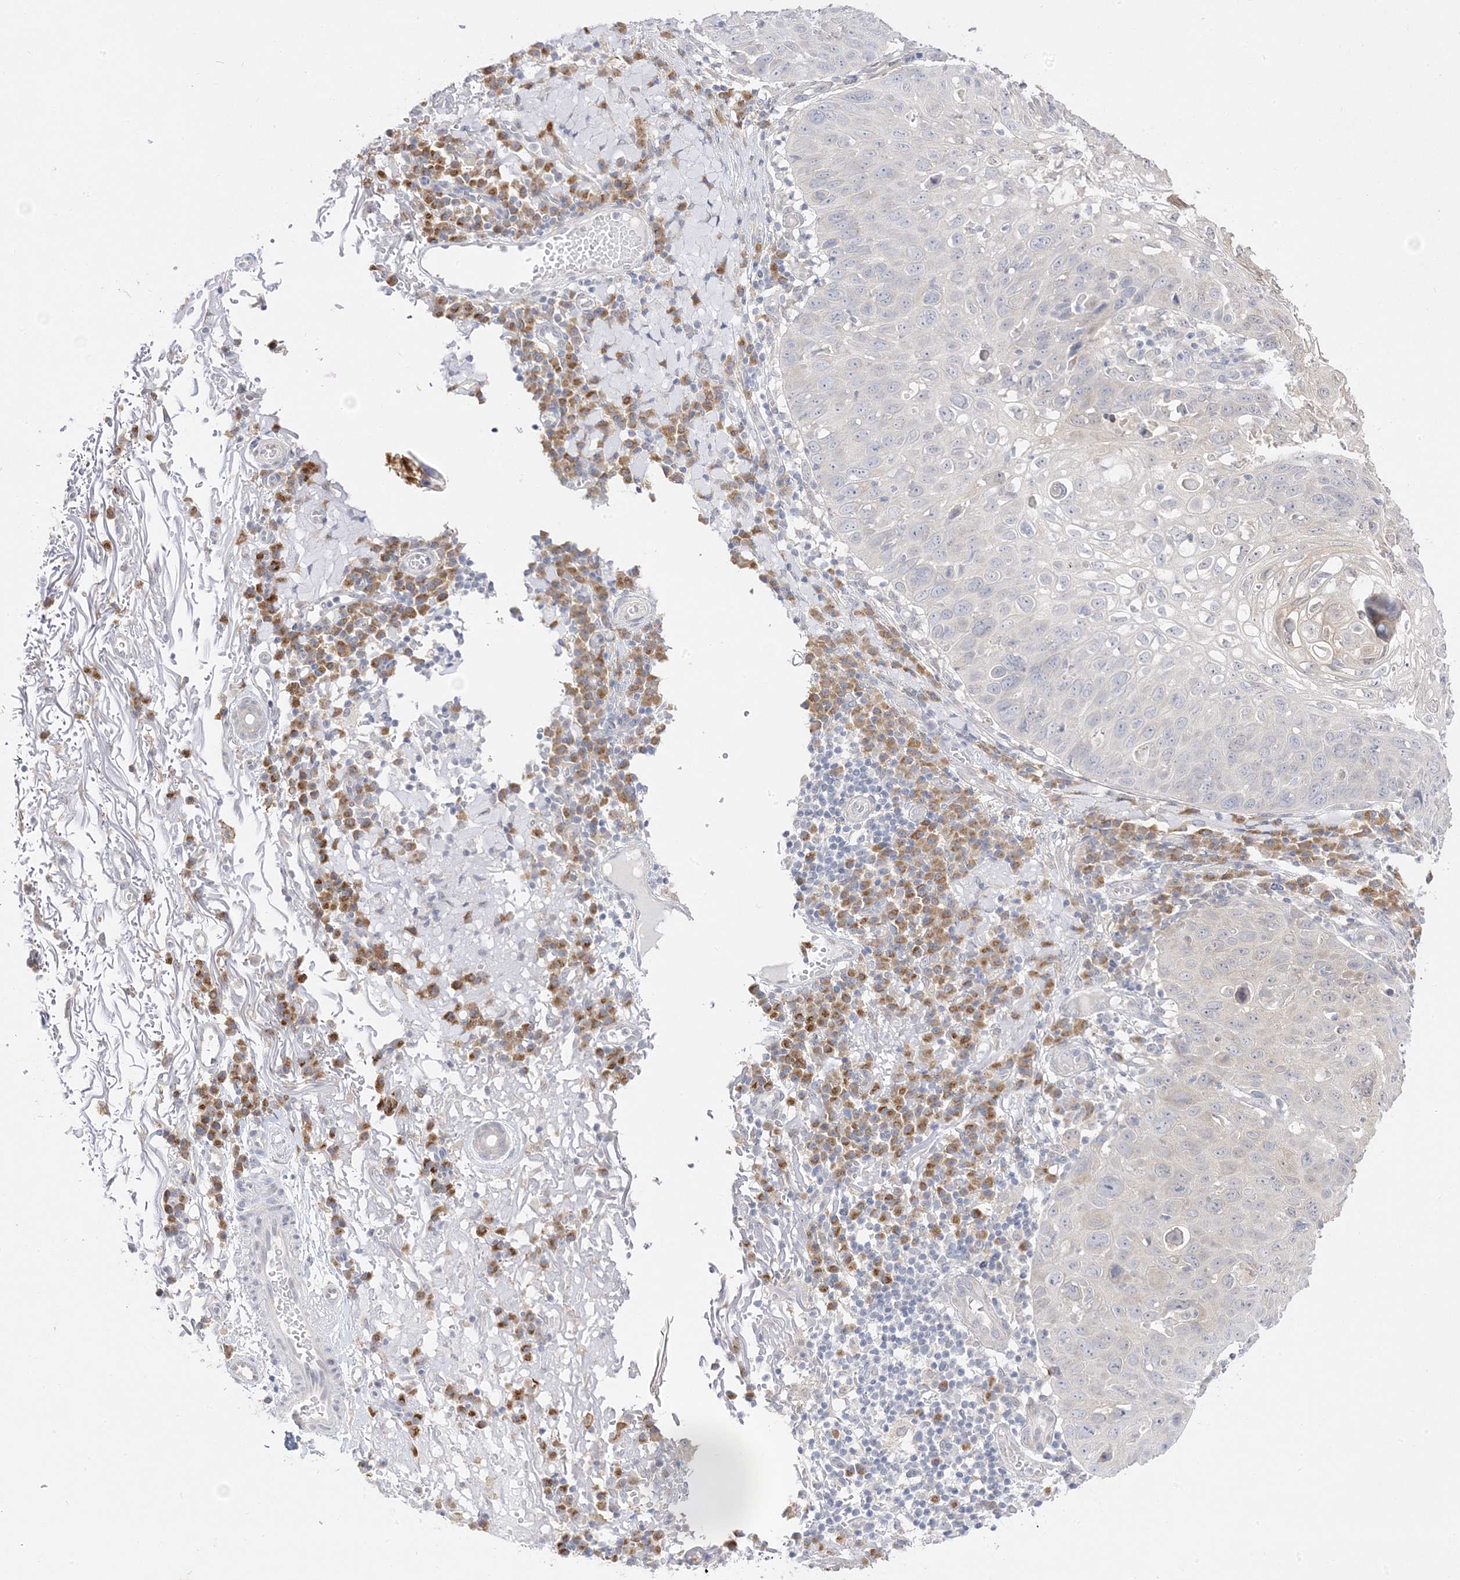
{"staining": {"intensity": "negative", "quantity": "none", "location": "none"}, "tissue": "skin cancer", "cell_type": "Tumor cells", "image_type": "cancer", "snomed": [{"axis": "morphology", "description": "Squamous cell carcinoma, NOS"}, {"axis": "topography", "description": "Skin"}], "caption": "Skin cancer was stained to show a protein in brown. There is no significant positivity in tumor cells.", "gene": "C2CD2", "patient": {"sex": "female", "age": 90}}